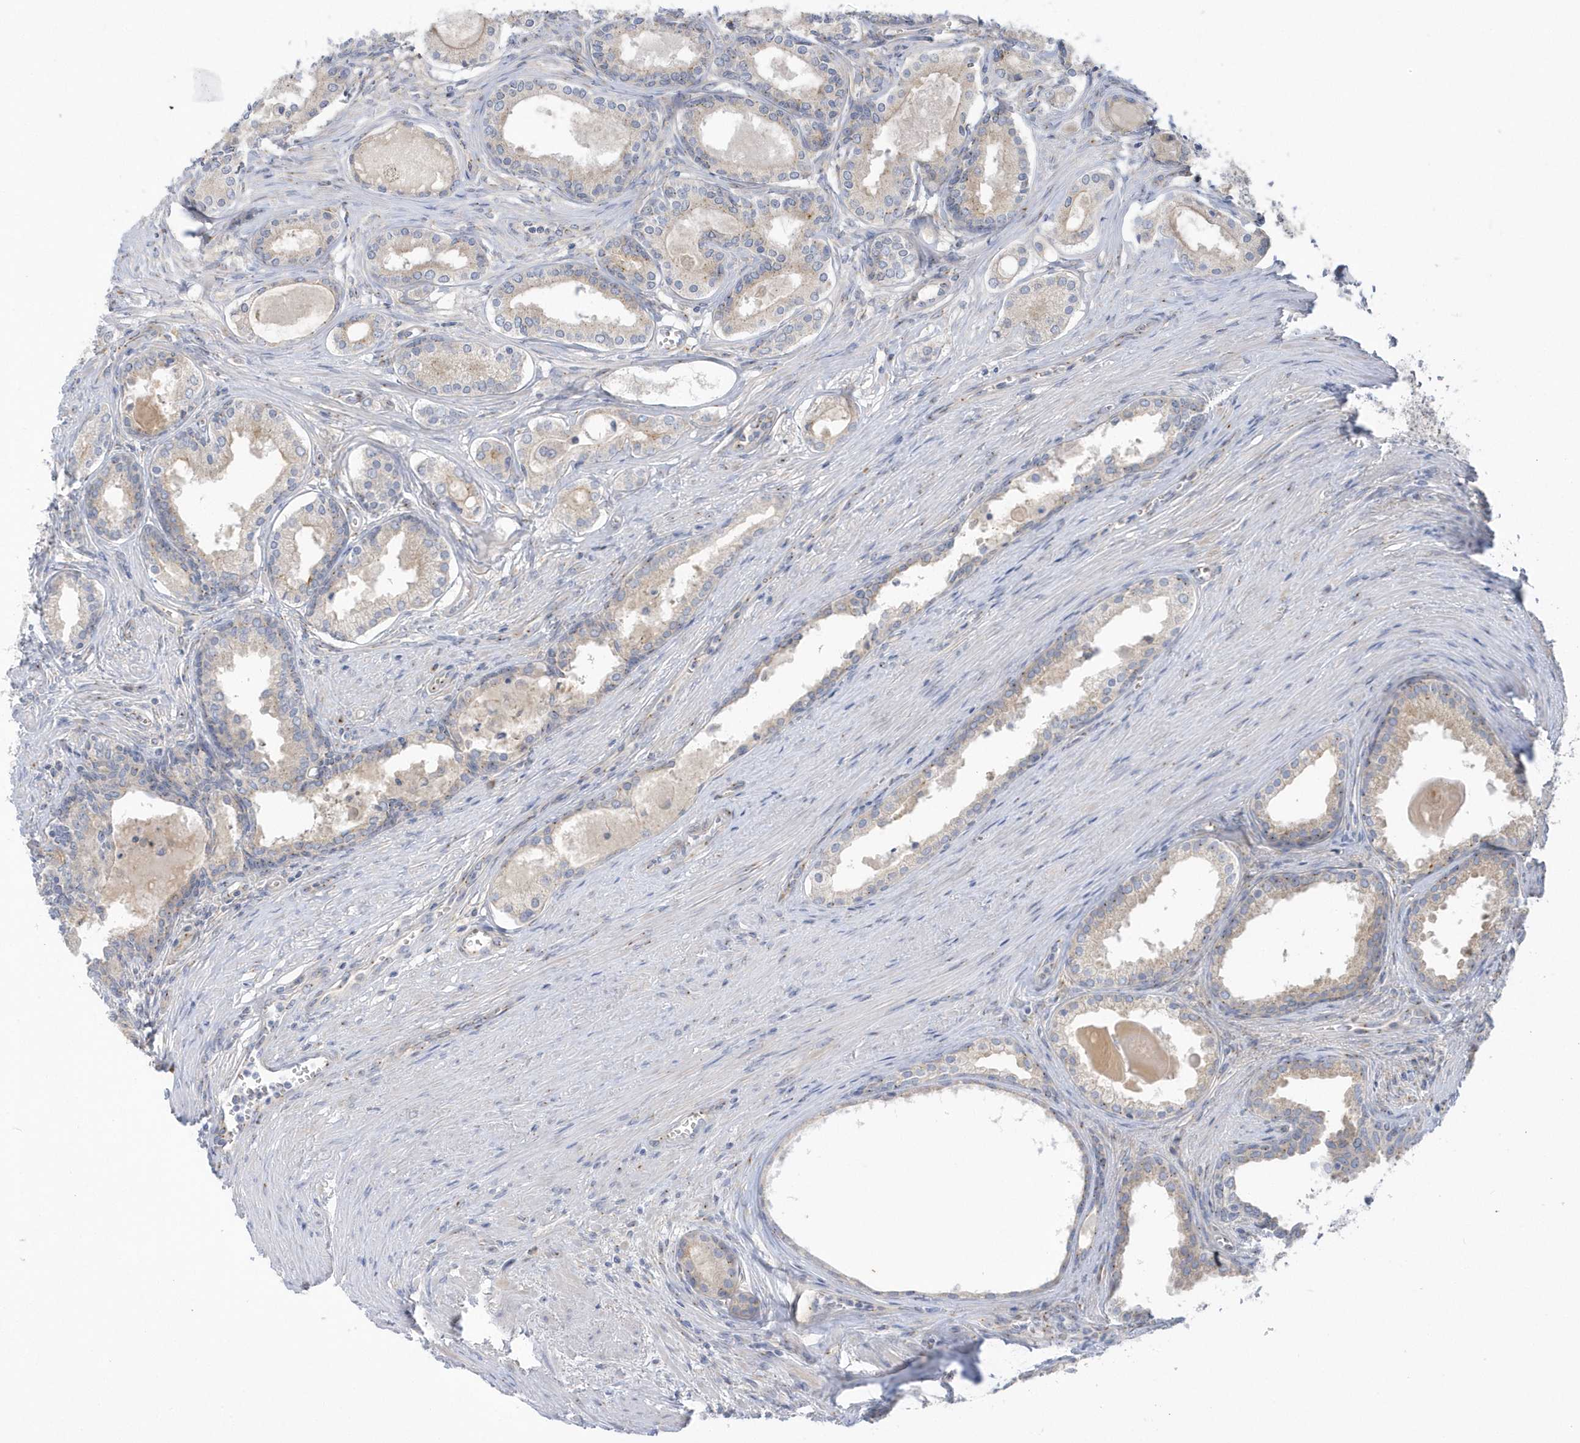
{"staining": {"intensity": "moderate", "quantity": "<25%", "location": "cytoplasmic/membranous"}, "tissue": "prostate cancer", "cell_type": "Tumor cells", "image_type": "cancer", "snomed": [{"axis": "morphology", "description": "Adenocarcinoma, High grade"}, {"axis": "topography", "description": "Prostate"}], "caption": "Tumor cells reveal low levels of moderate cytoplasmic/membranous positivity in about <25% of cells in prostate cancer.", "gene": "SEMA3D", "patient": {"sex": "male", "age": 68}}